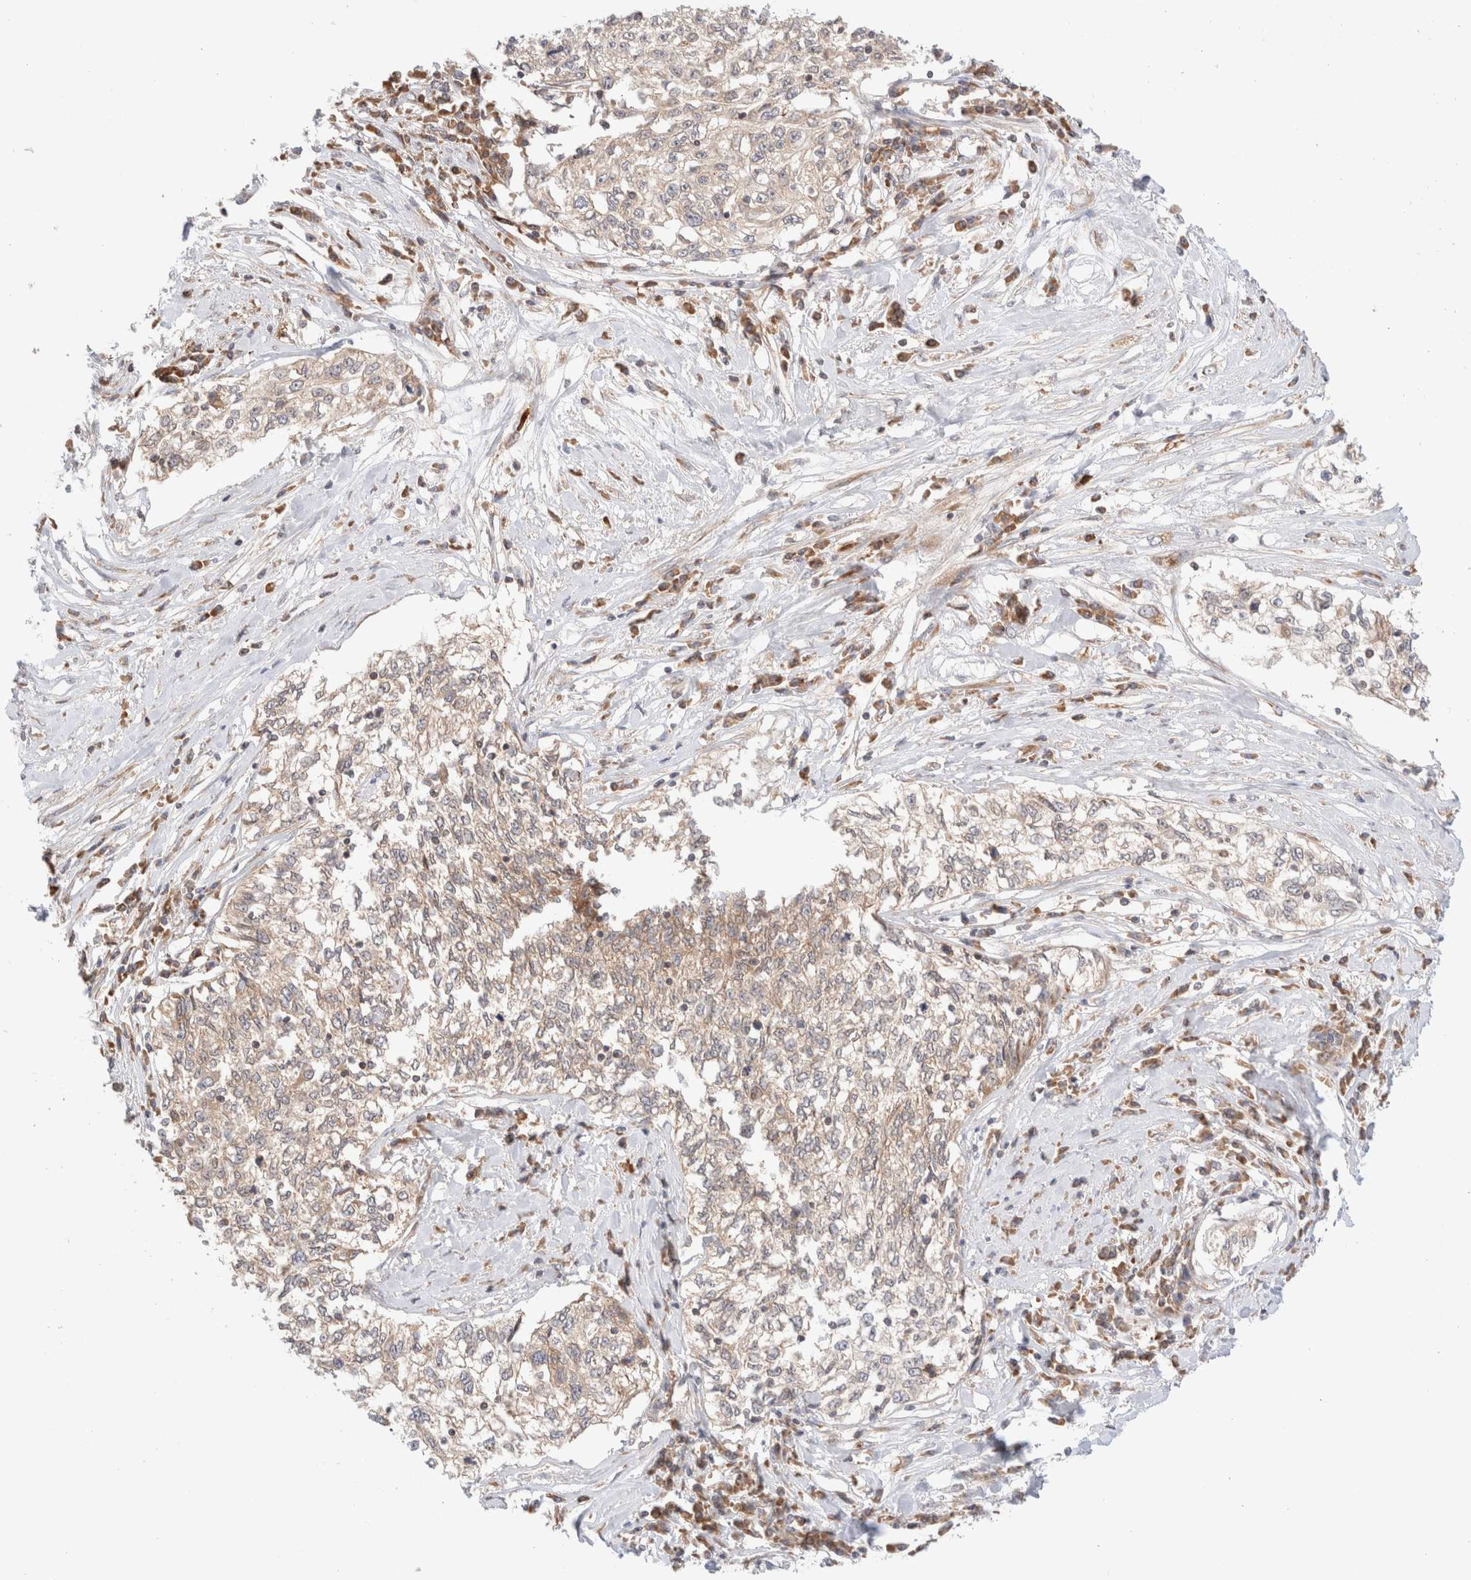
{"staining": {"intensity": "weak", "quantity": "<25%", "location": "cytoplasmic/membranous"}, "tissue": "cervical cancer", "cell_type": "Tumor cells", "image_type": "cancer", "snomed": [{"axis": "morphology", "description": "Squamous cell carcinoma, NOS"}, {"axis": "topography", "description": "Cervix"}], "caption": "Photomicrograph shows no significant protein staining in tumor cells of cervical squamous cell carcinoma.", "gene": "XKR4", "patient": {"sex": "female", "age": 57}}